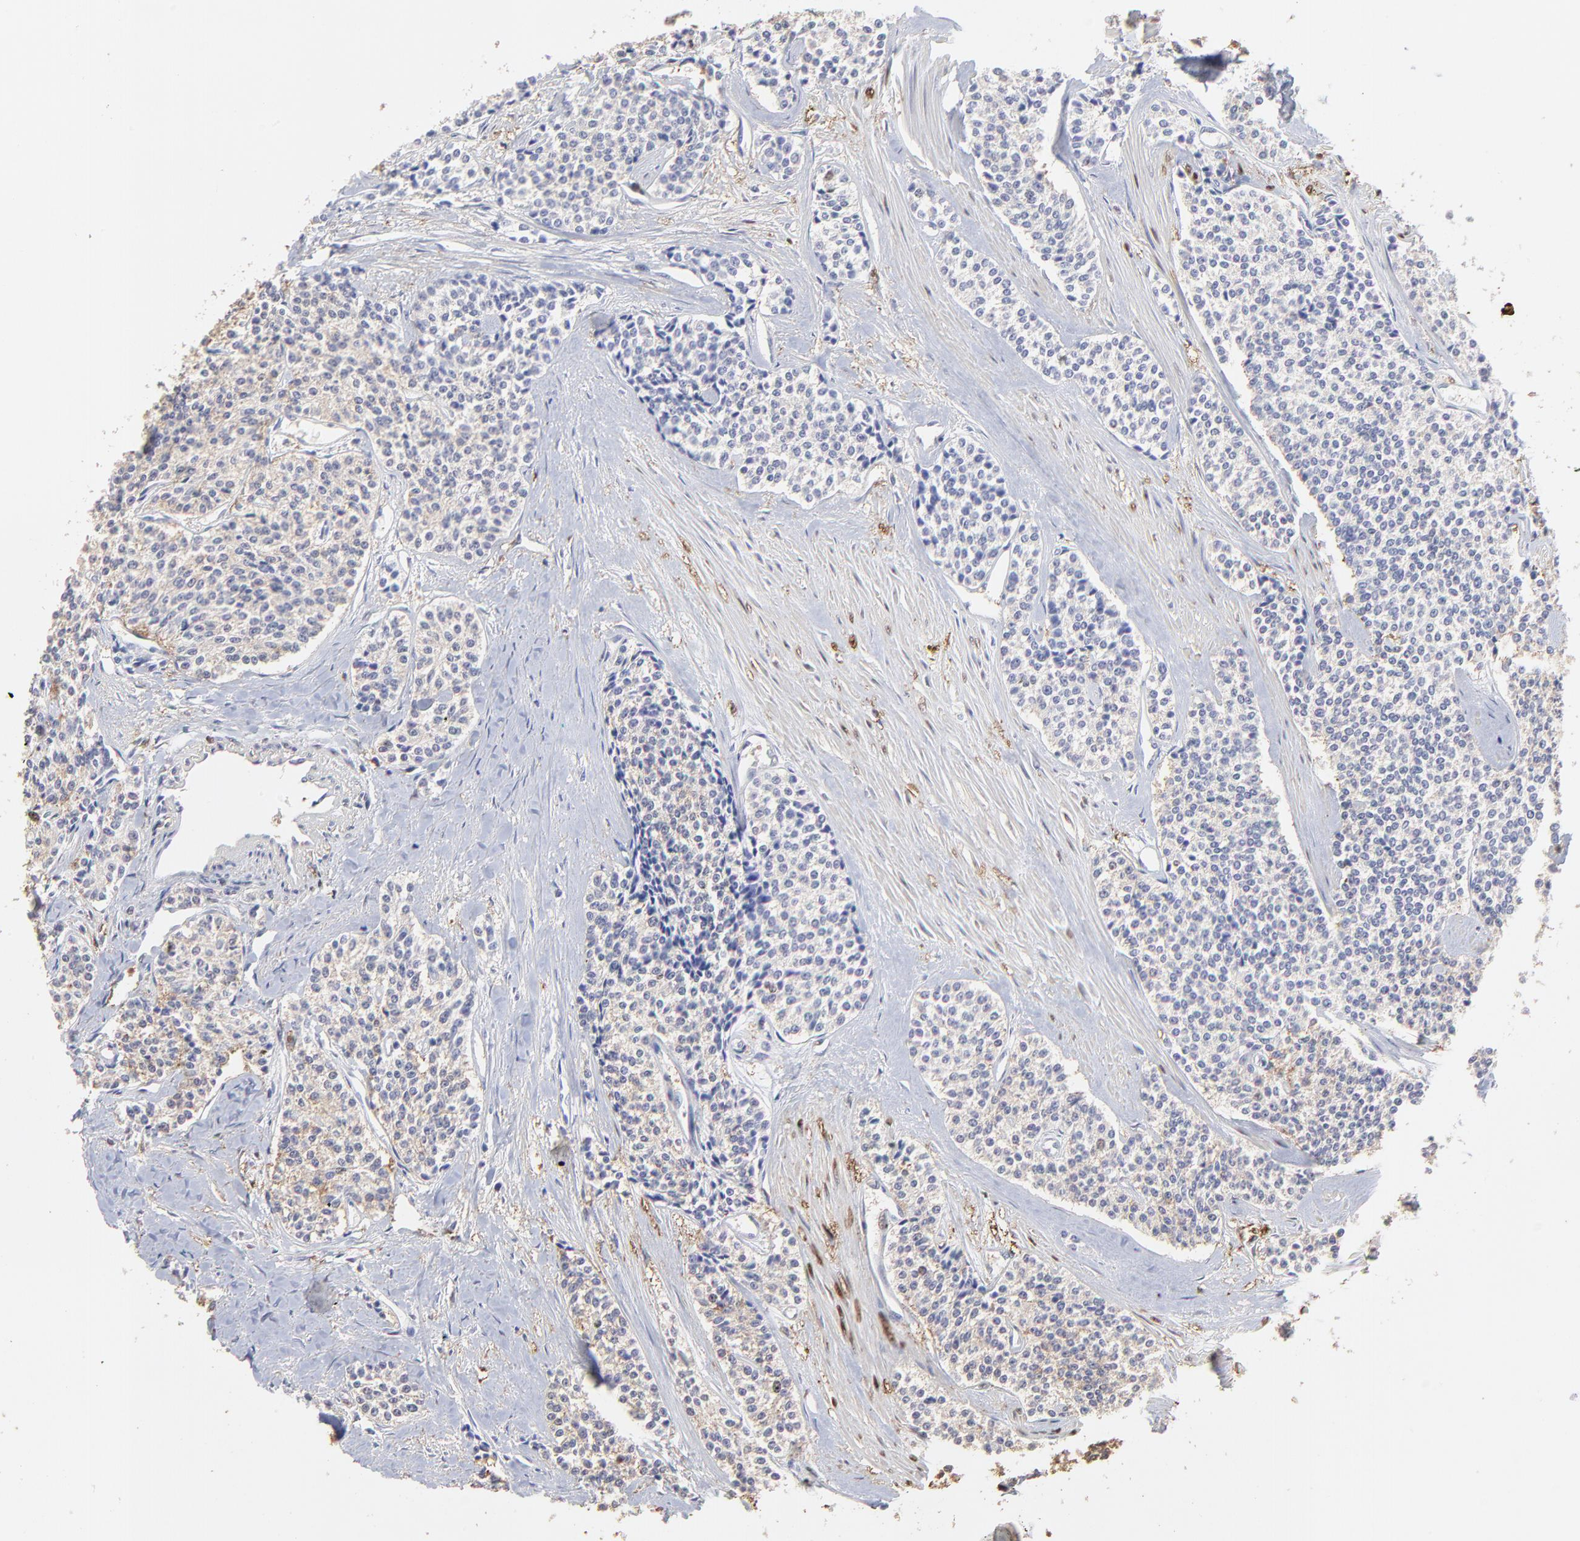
{"staining": {"intensity": "negative", "quantity": "none", "location": "none"}, "tissue": "carcinoid", "cell_type": "Tumor cells", "image_type": "cancer", "snomed": [{"axis": "morphology", "description": "Carcinoid, malignant, NOS"}, {"axis": "topography", "description": "Stomach"}], "caption": "A high-resolution micrograph shows IHC staining of carcinoid (malignant), which displays no significant staining in tumor cells.", "gene": "BIRC5", "patient": {"sex": "female", "age": 76}}